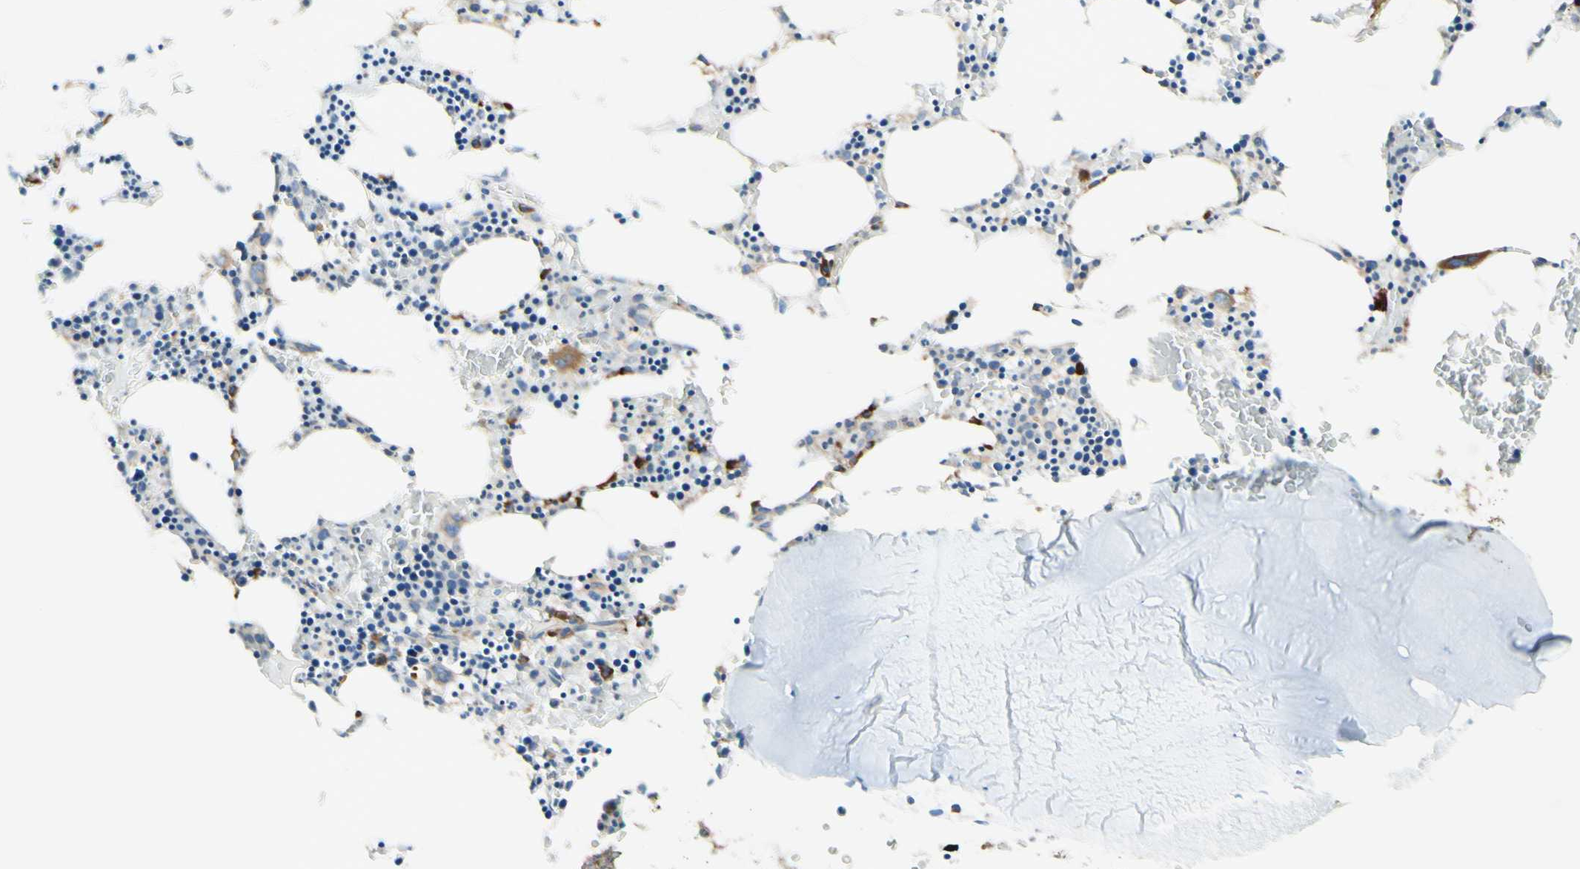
{"staining": {"intensity": "moderate", "quantity": "25%-75%", "location": "cytoplasmic/membranous"}, "tissue": "bone marrow", "cell_type": "Hematopoietic cells", "image_type": "normal", "snomed": [{"axis": "morphology", "description": "Normal tissue, NOS"}, {"axis": "morphology", "description": "Inflammation, NOS"}, {"axis": "topography", "description": "Bone marrow"}], "caption": "Brown immunohistochemical staining in unremarkable human bone marrow reveals moderate cytoplasmic/membranous positivity in approximately 25%-75% of hematopoietic cells.", "gene": "DNAJB11", "patient": {"sex": "male", "age": 14}}